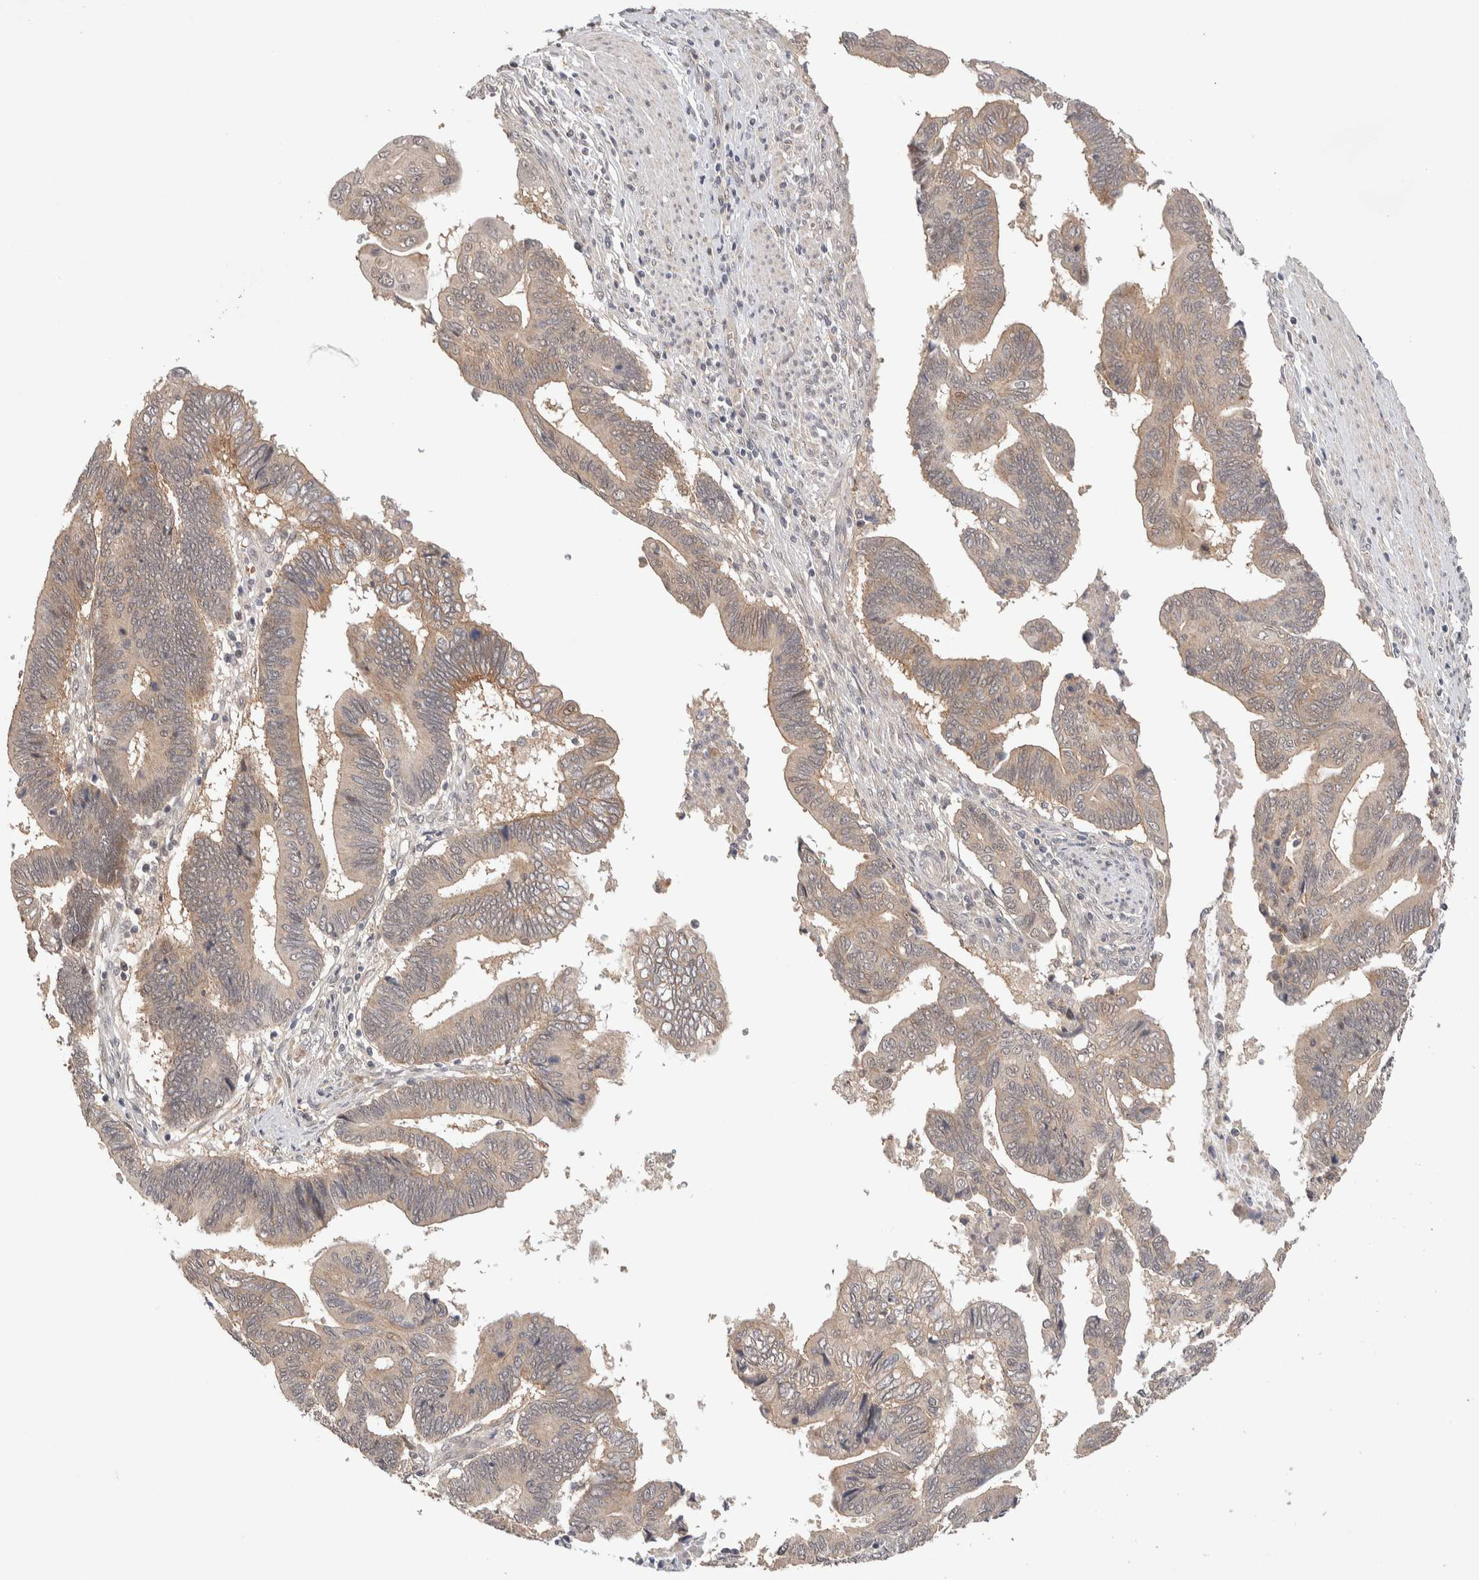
{"staining": {"intensity": "moderate", "quantity": ">75%", "location": "cytoplasmic/membranous"}, "tissue": "pancreatic cancer", "cell_type": "Tumor cells", "image_type": "cancer", "snomed": [{"axis": "morphology", "description": "Adenocarcinoma, NOS"}, {"axis": "topography", "description": "Pancreas"}], "caption": "Immunohistochemistry (DAB (3,3'-diaminobenzidine)) staining of pancreatic cancer (adenocarcinoma) displays moderate cytoplasmic/membranous protein expression in about >75% of tumor cells.", "gene": "CASK", "patient": {"sex": "female", "age": 70}}